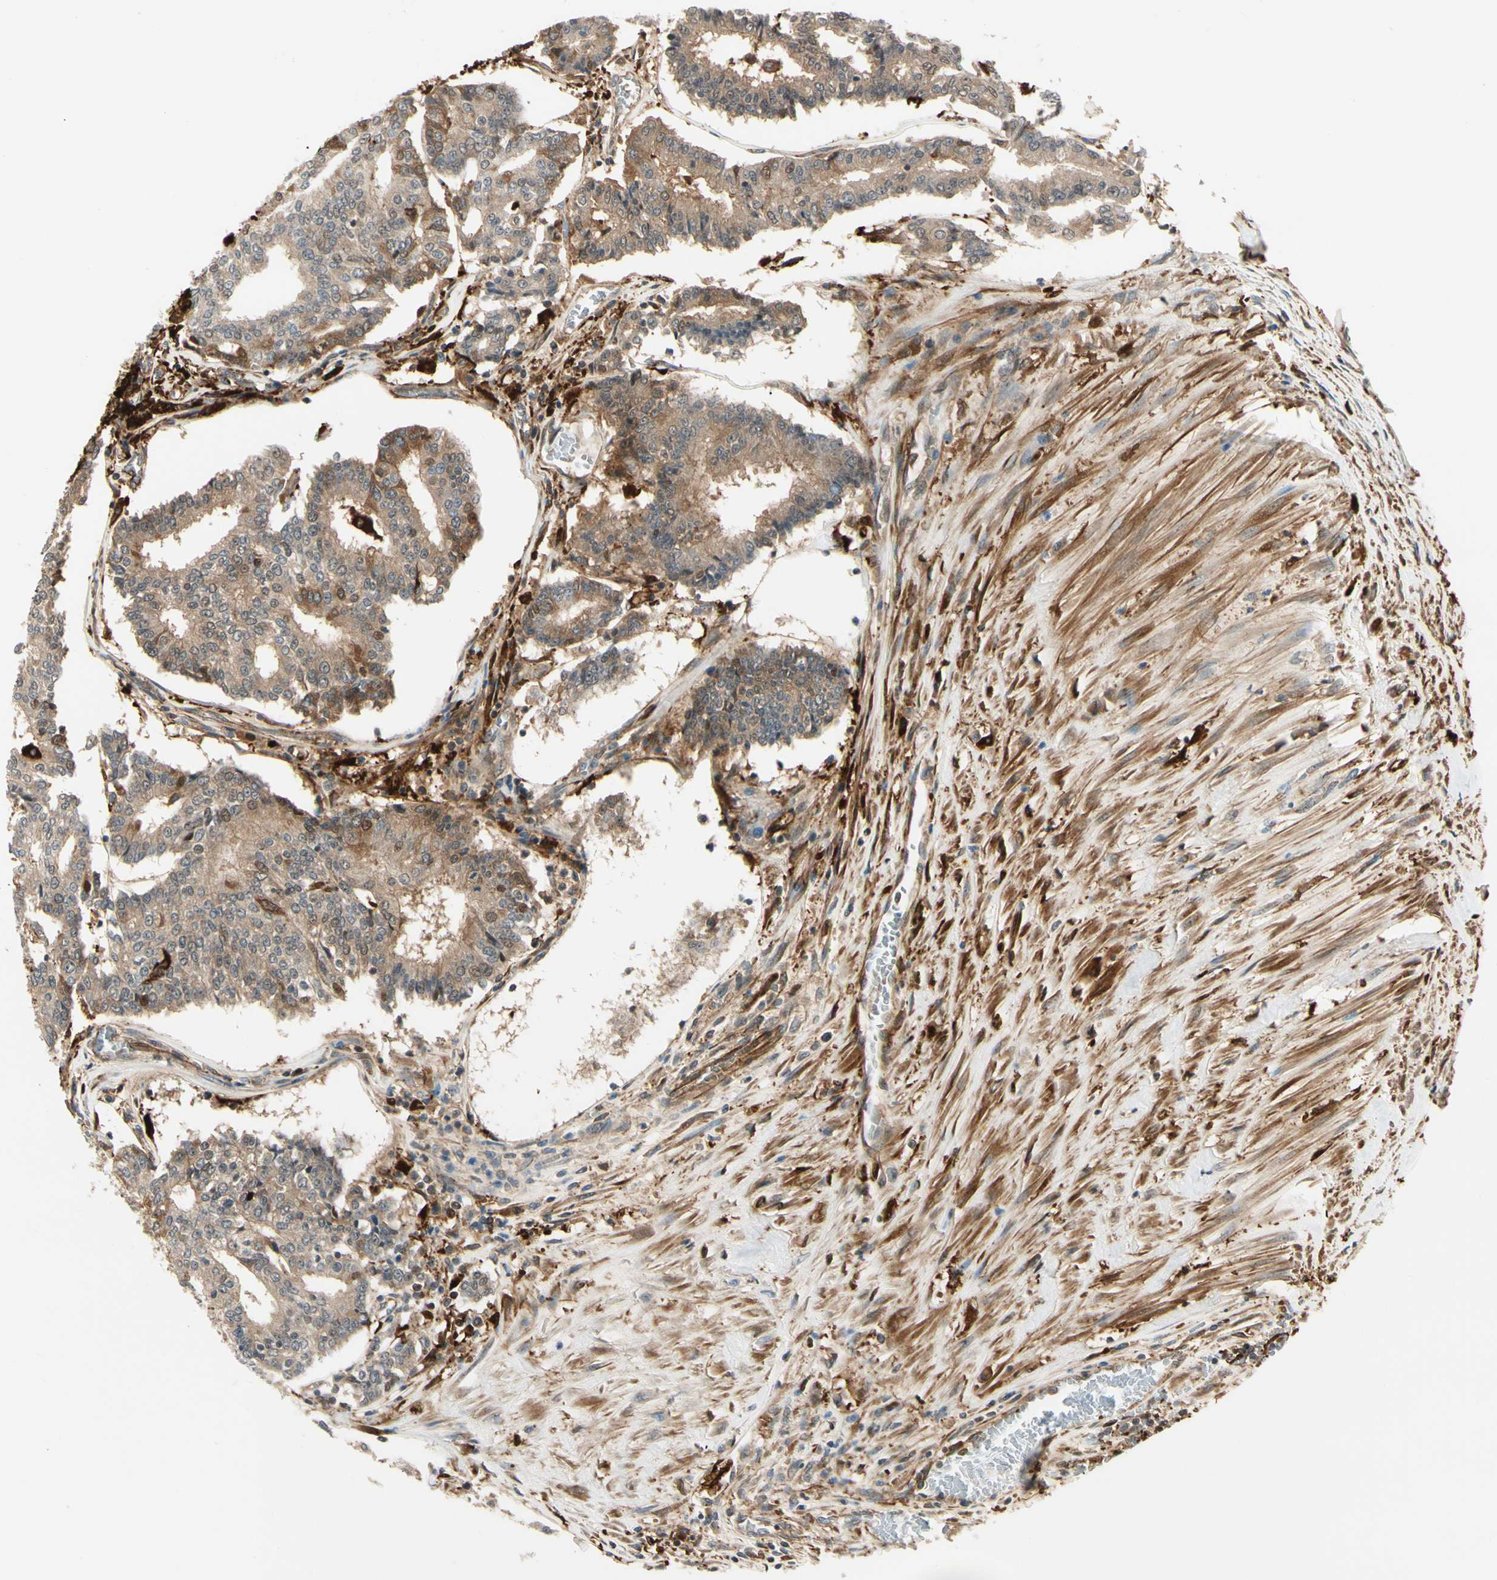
{"staining": {"intensity": "weak", "quantity": ">75%", "location": "cytoplasmic/membranous"}, "tissue": "prostate cancer", "cell_type": "Tumor cells", "image_type": "cancer", "snomed": [{"axis": "morphology", "description": "Adenocarcinoma, High grade"}, {"axis": "topography", "description": "Prostate"}], "caption": "Prostate adenocarcinoma (high-grade) stained with a protein marker reveals weak staining in tumor cells.", "gene": "FTH1", "patient": {"sex": "male", "age": 55}}